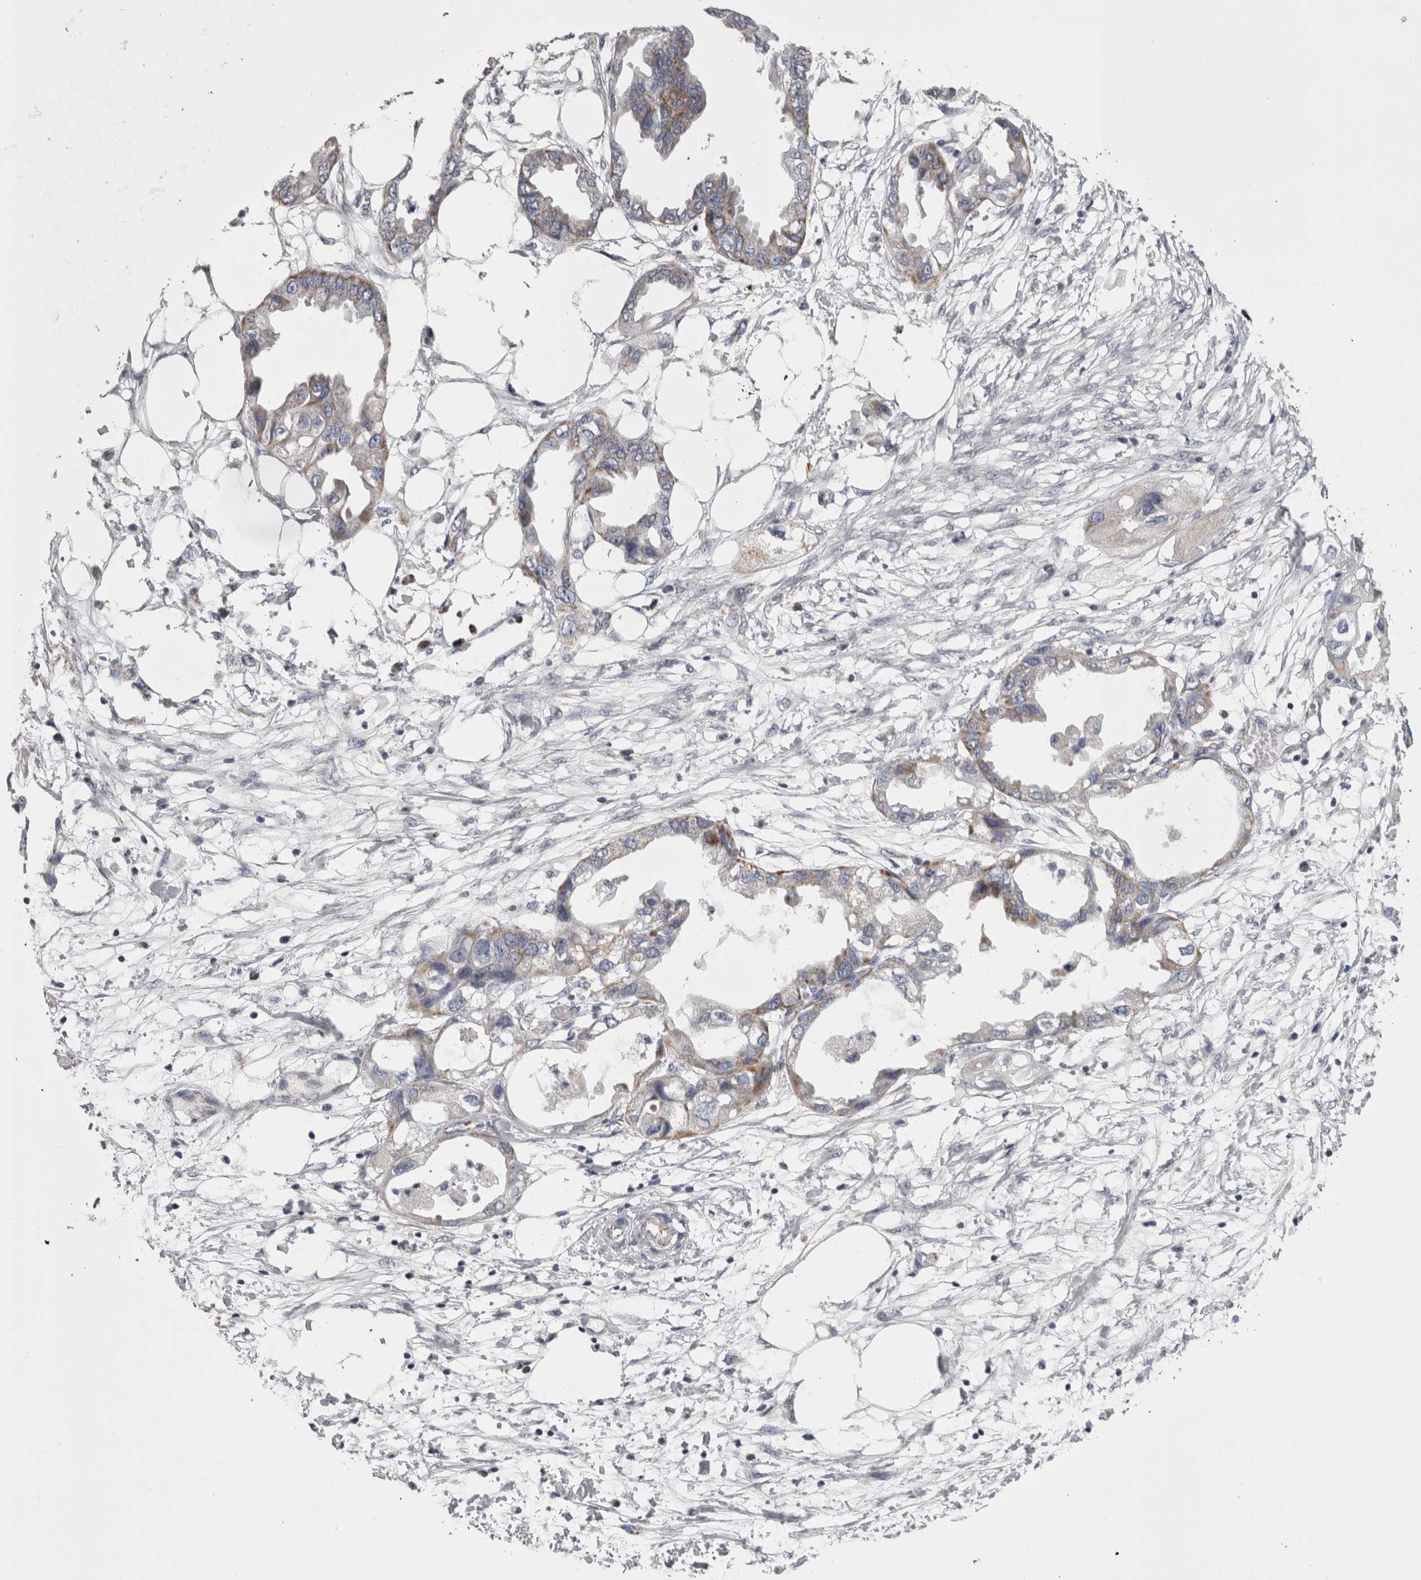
{"staining": {"intensity": "moderate", "quantity": "<25%", "location": "cytoplasmic/membranous"}, "tissue": "endometrial cancer", "cell_type": "Tumor cells", "image_type": "cancer", "snomed": [{"axis": "morphology", "description": "Adenocarcinoma, NOS"}, {"axis": "morphology", "description": "Adenocarcinoma, metastatic, NOS"}, {"axis": "topography", "description": "Adipose tissue"}, {"axis": "topography", "description": "Endometrium"}], "caption": "Endometrial cancer stained for a protein (brown) displays moderate cytoplasmic/membranous positive positivity in about <25% of tumor cells.", "gene": "DBT", "patient": {"sex": "female", "age": 67}}